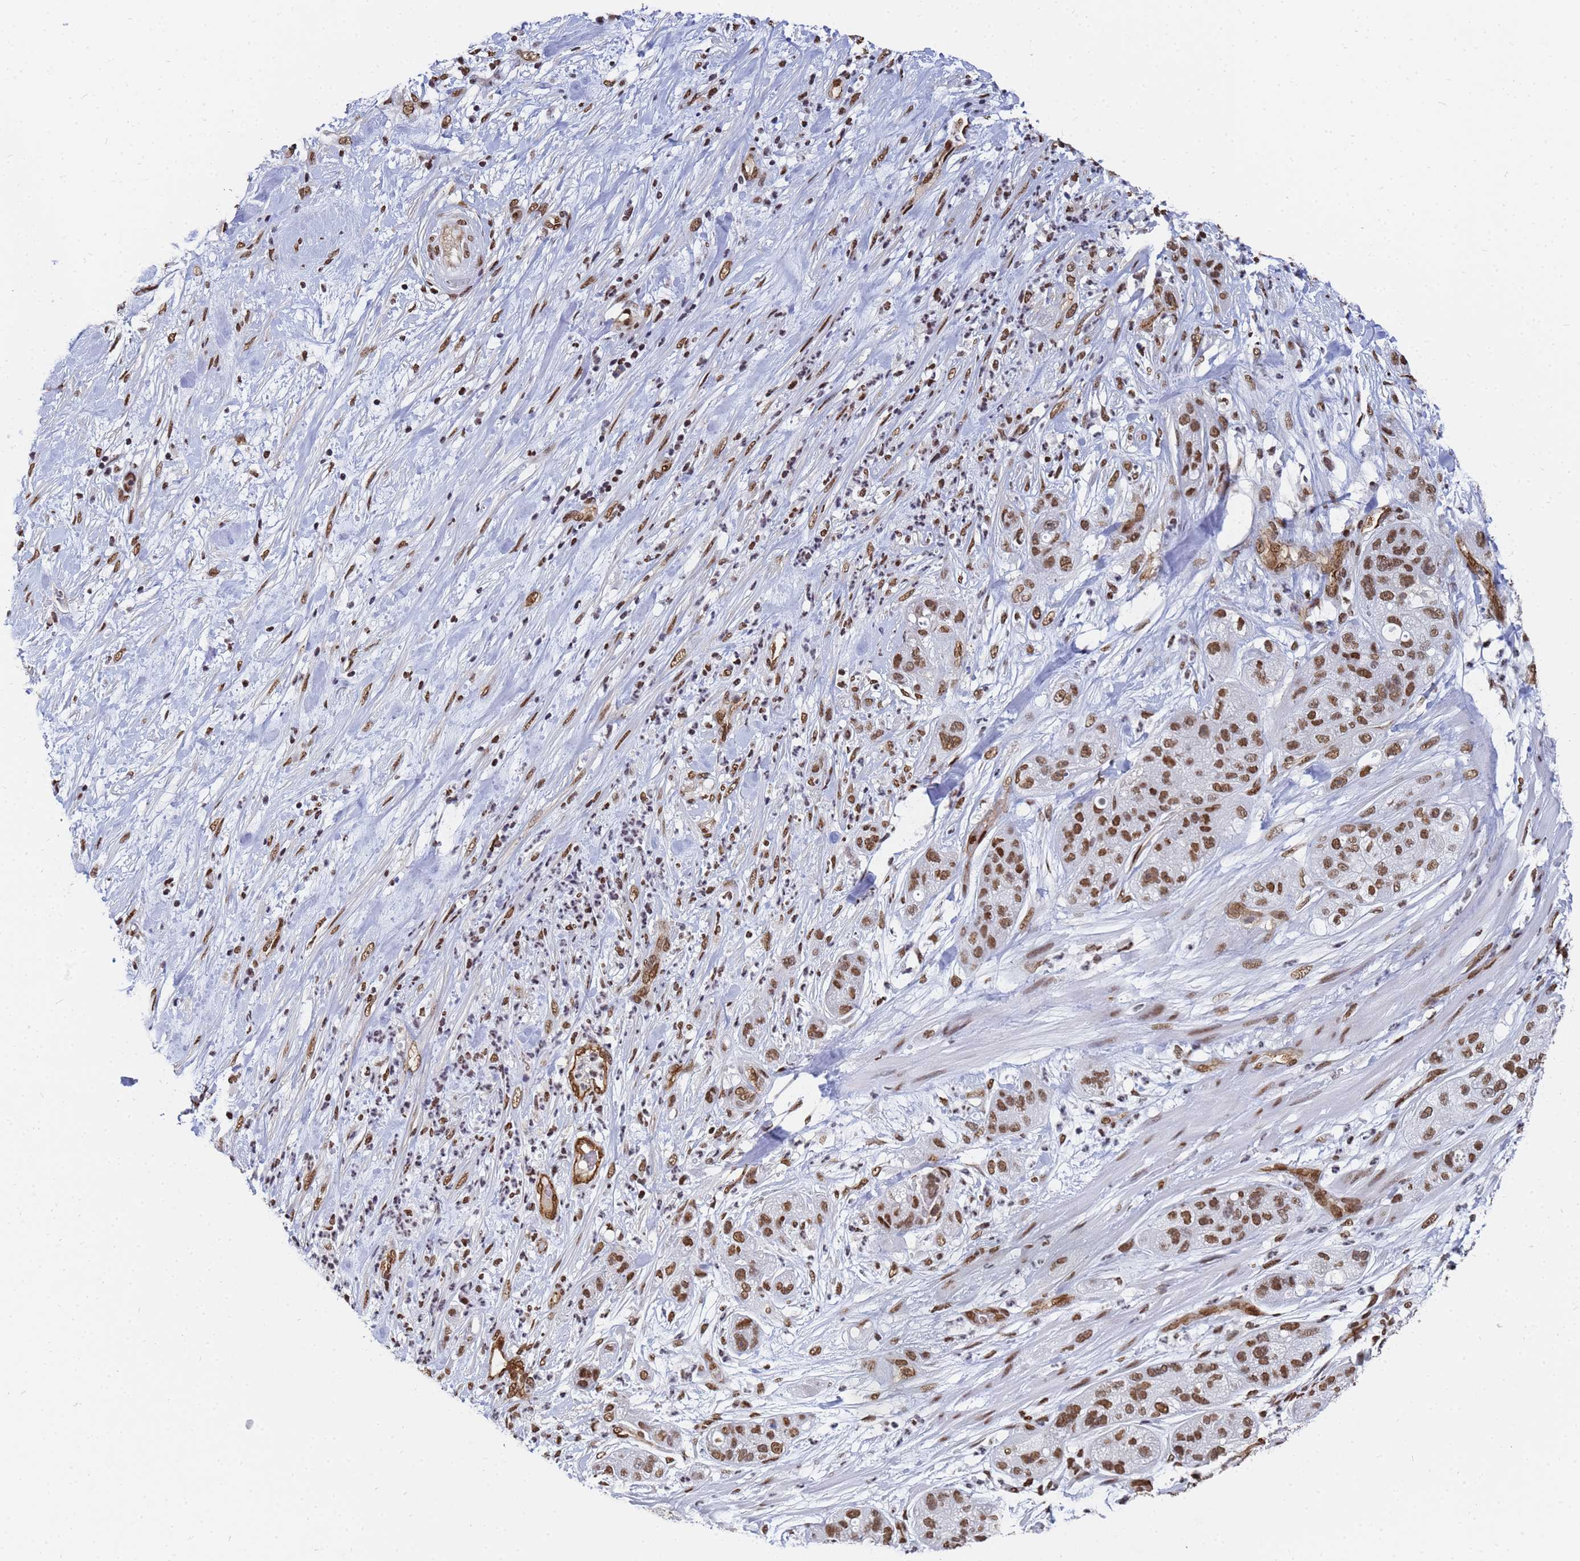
{"staining": {"intensity": "moderate", "quantity": ">75%", "location": "nuclear"}, "tissue": "pancreatic cancer", "cell_type": "Tumor cells", "image_type": "cancer", "snomed": [{"axis": "morphology", "description": "Adenocarcinoma, NOS"}, {"axis": "topography", "description": "Pancreas"}], "caption": "This is an image of IHC staining of pancreatic cancer, which shows moderate positivity in the nuclear of tumor cells.", "gene": "RAVER2", "patient": {"sex": "female", "age": 78}}